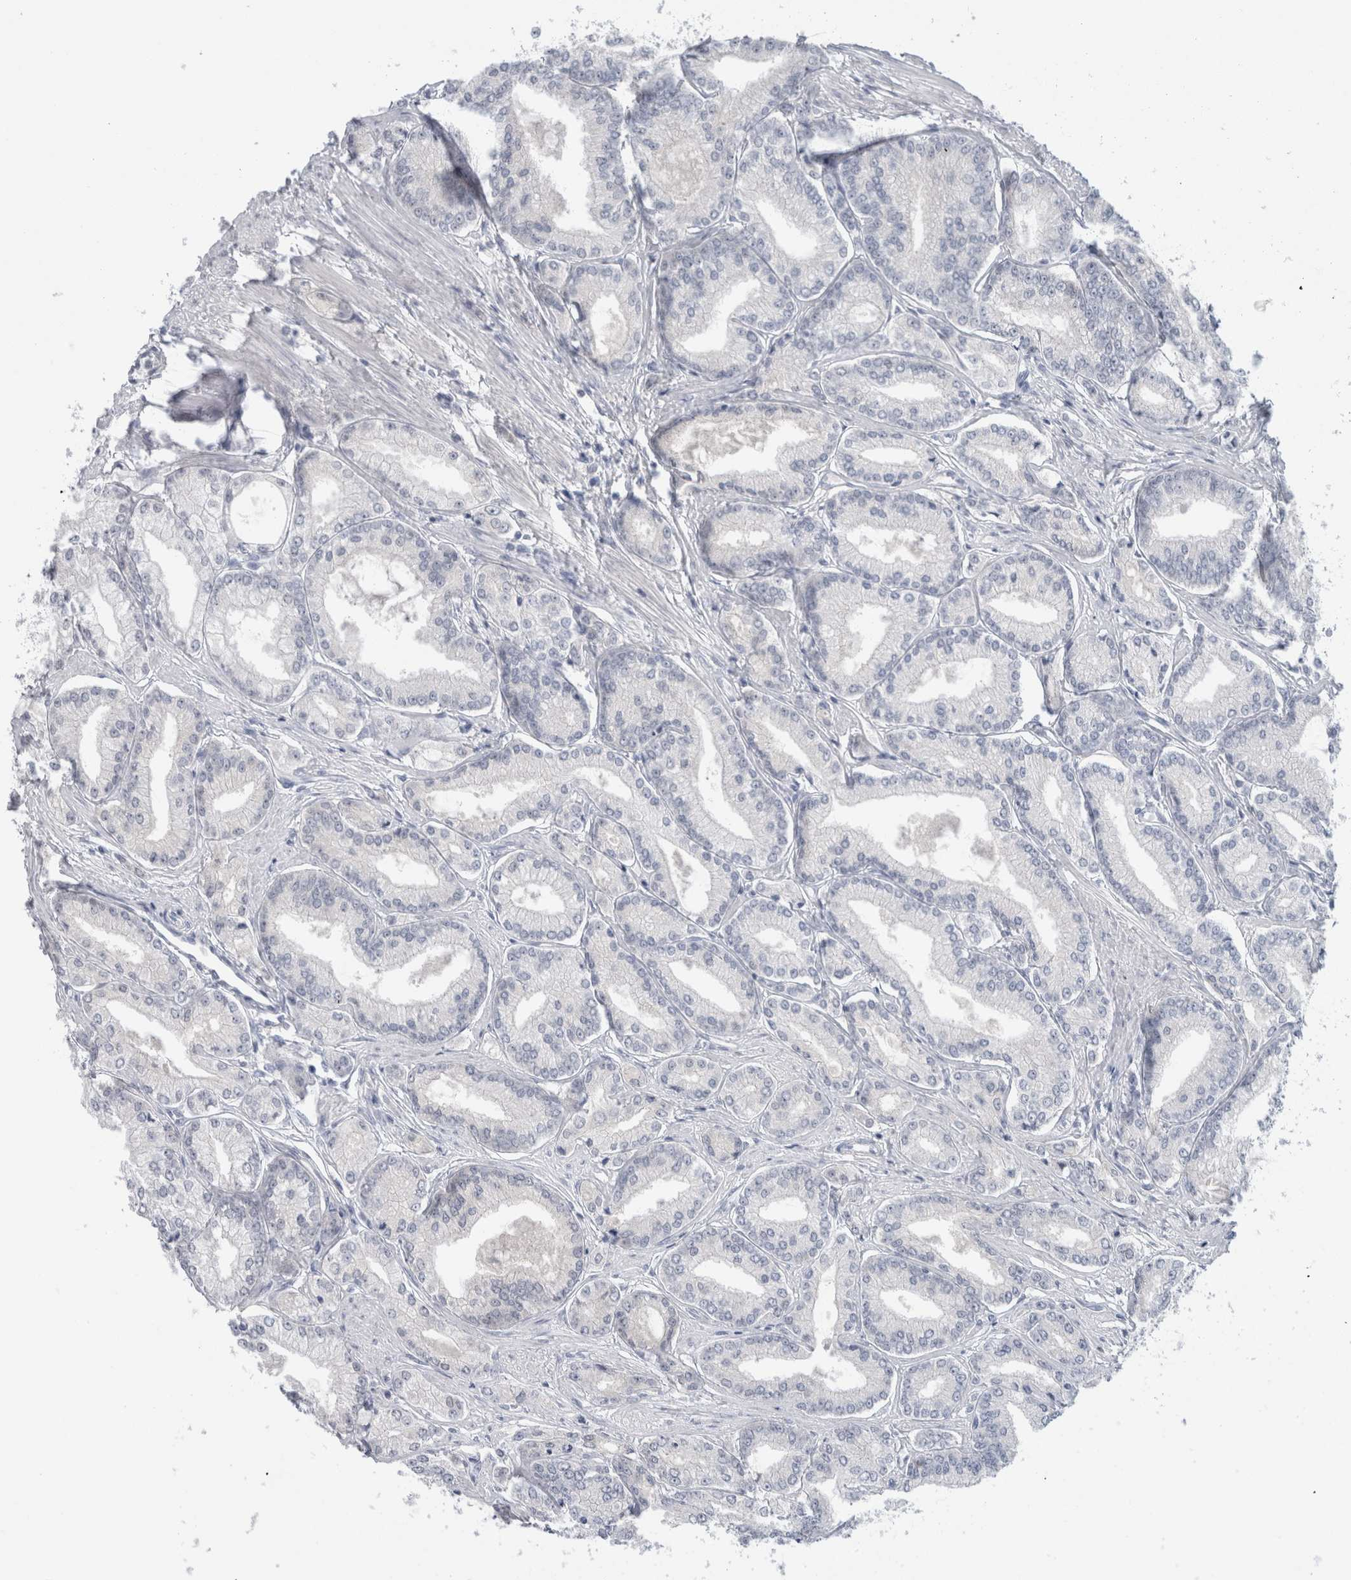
{"staining": {"intensity": "negative", "quantity": "none", "location": "none"}, "tissue": "prostate cancer", "cell_type": "Tumor cells", "image_type": "cancer", "snomed": [{"axis": "morphology", "description": "Adenocarcinoma, Low grade"}, {"axis": "topography", "description": "Prostate"}], "caption": "Immunohistochemistry of prostate cancer (low-grade adenocarcinoma) reveals no expression in tumor cells.", "gene": "CASP6", "patient": {"sex": "male", "age": 52}}